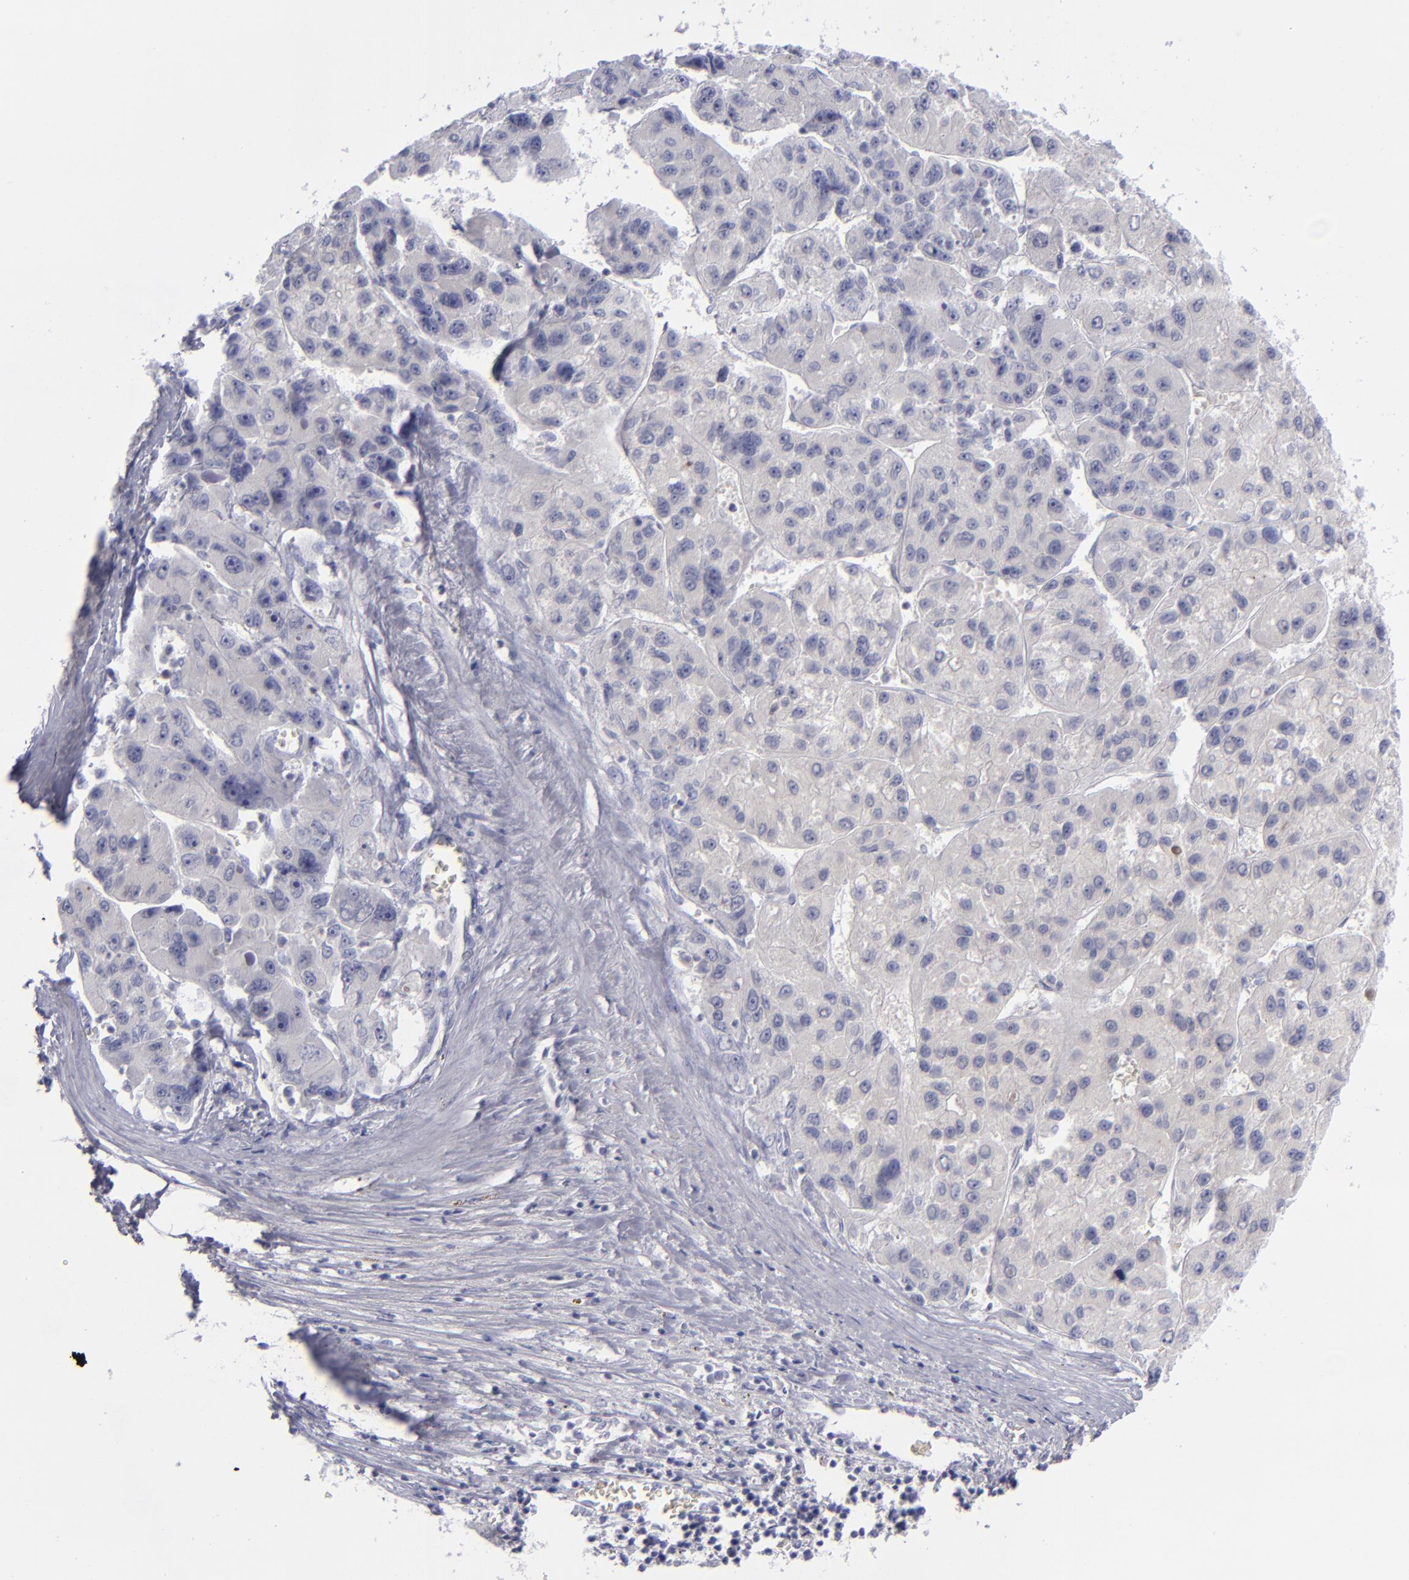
{"staining": {"intensity": "negative", "quantity": "none", "location": "none"}, "tissue": "liver cancer", "cell_type": "Tumor cells", "image_type": "cancer", "snomed": [{"axis": "morphology", "description": "Carcinoma, Hepatocellular, NOS"}, {"axis": "topography", "description": "Liver"}], "caption": "A photomicrograph of hepatocellular carcinoma (liver) stained for a protein shows no brown staining in tumor cells.", "gene": "AURKA", "patient": {"sex": "male", "age": 64}}